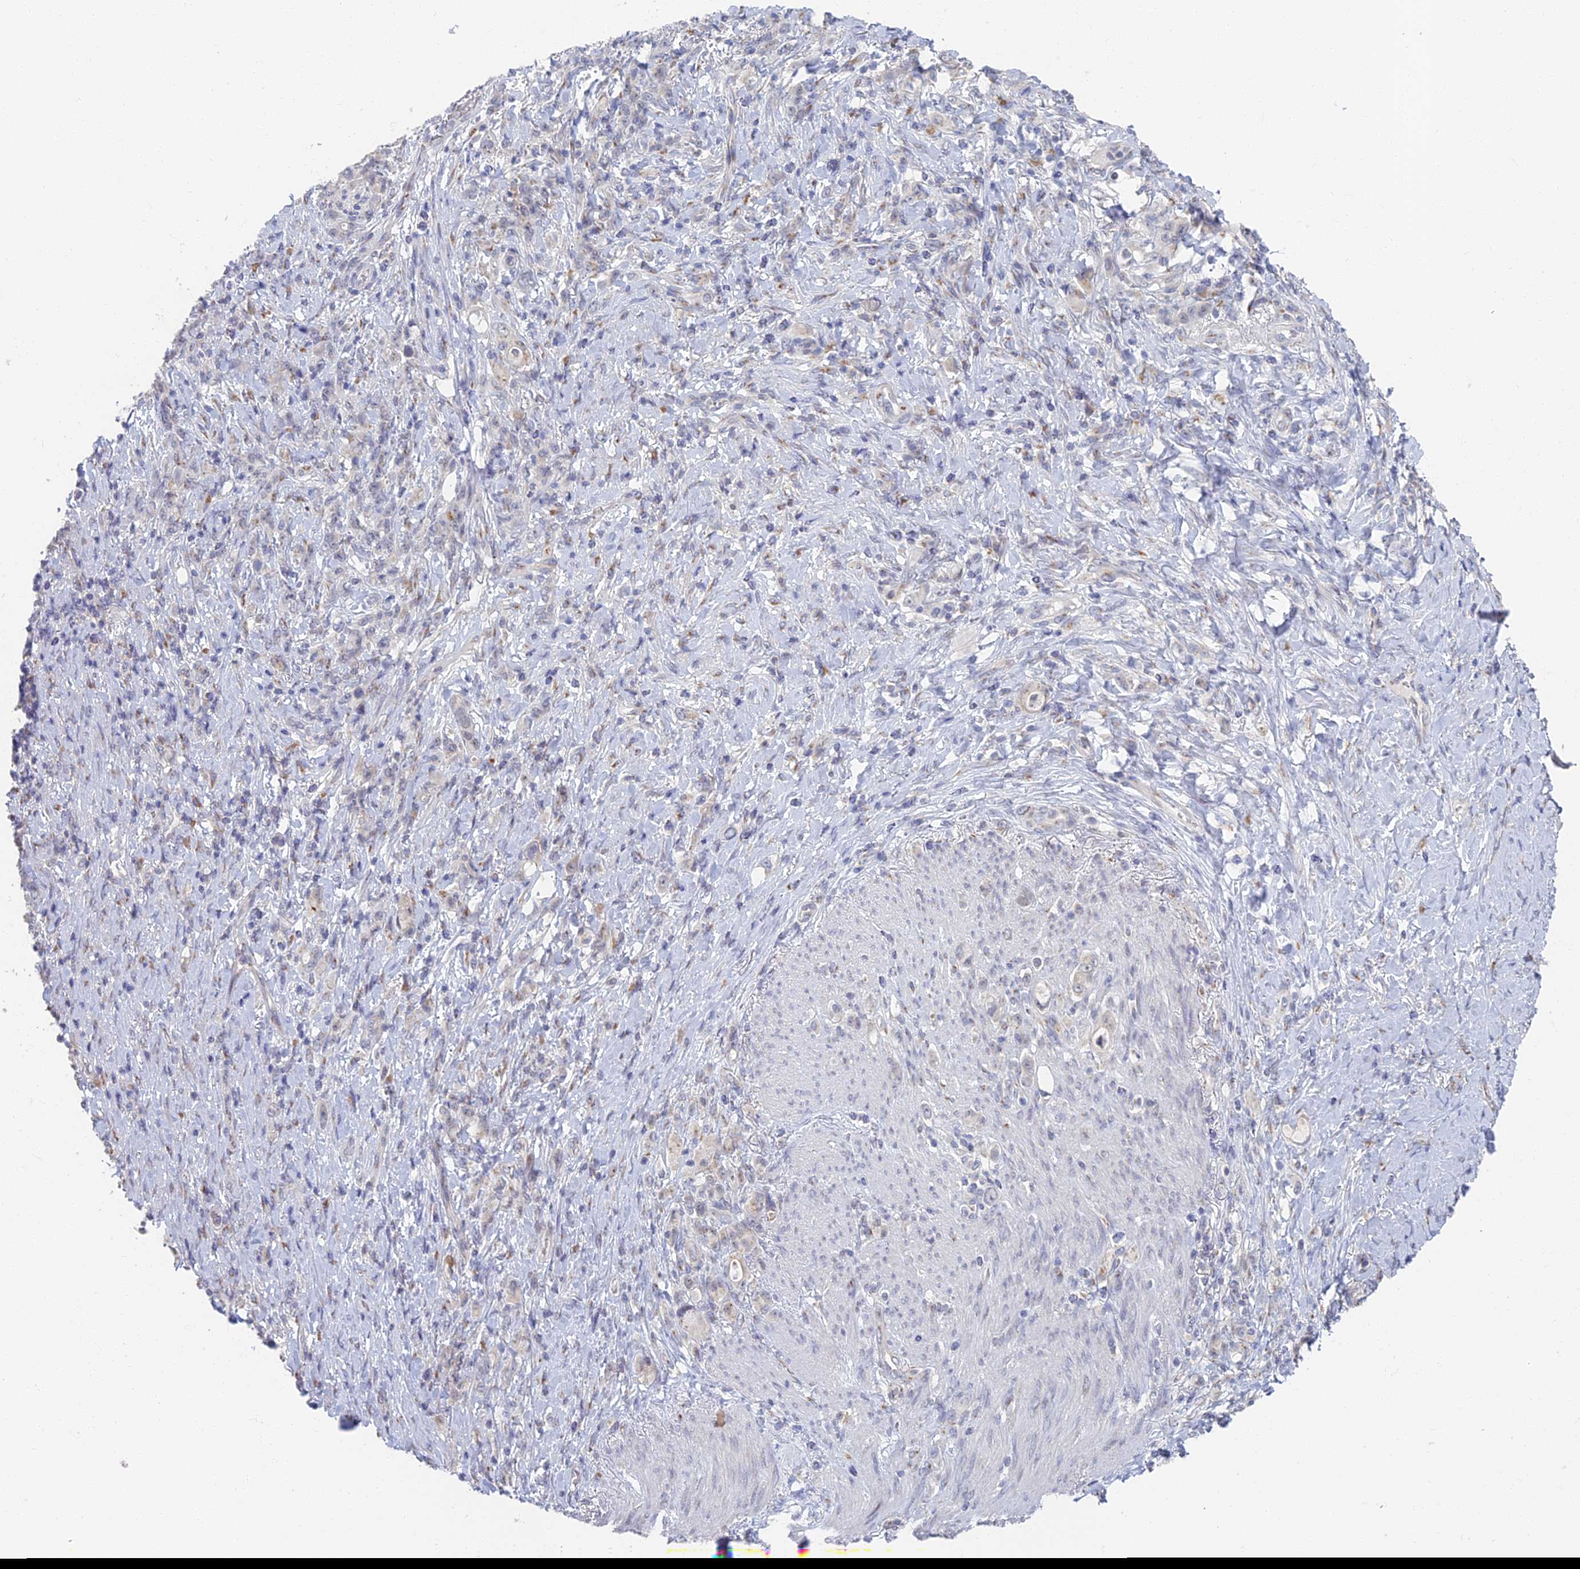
{"staining": {"intensity": "negative", "quantity": "none", "location": "none"}, "tissue": "stomach cancer", "cell_type": "Tumor cells", "image_type": "cancer", "snomed": [{"axis": "morphology", "description": "Normal tissue, NOS"}, {"axis": "morphology", "description": "Adenocarcinoma, NOS"}, {"axis": "topography", "description": "Stomach"}], "caption": "Photomicrograph shows no significant protein positivity in tumor cells of stomach cancer.", "gene": "GPATCH1", "patient": {"sex": "female", "age": 79}}